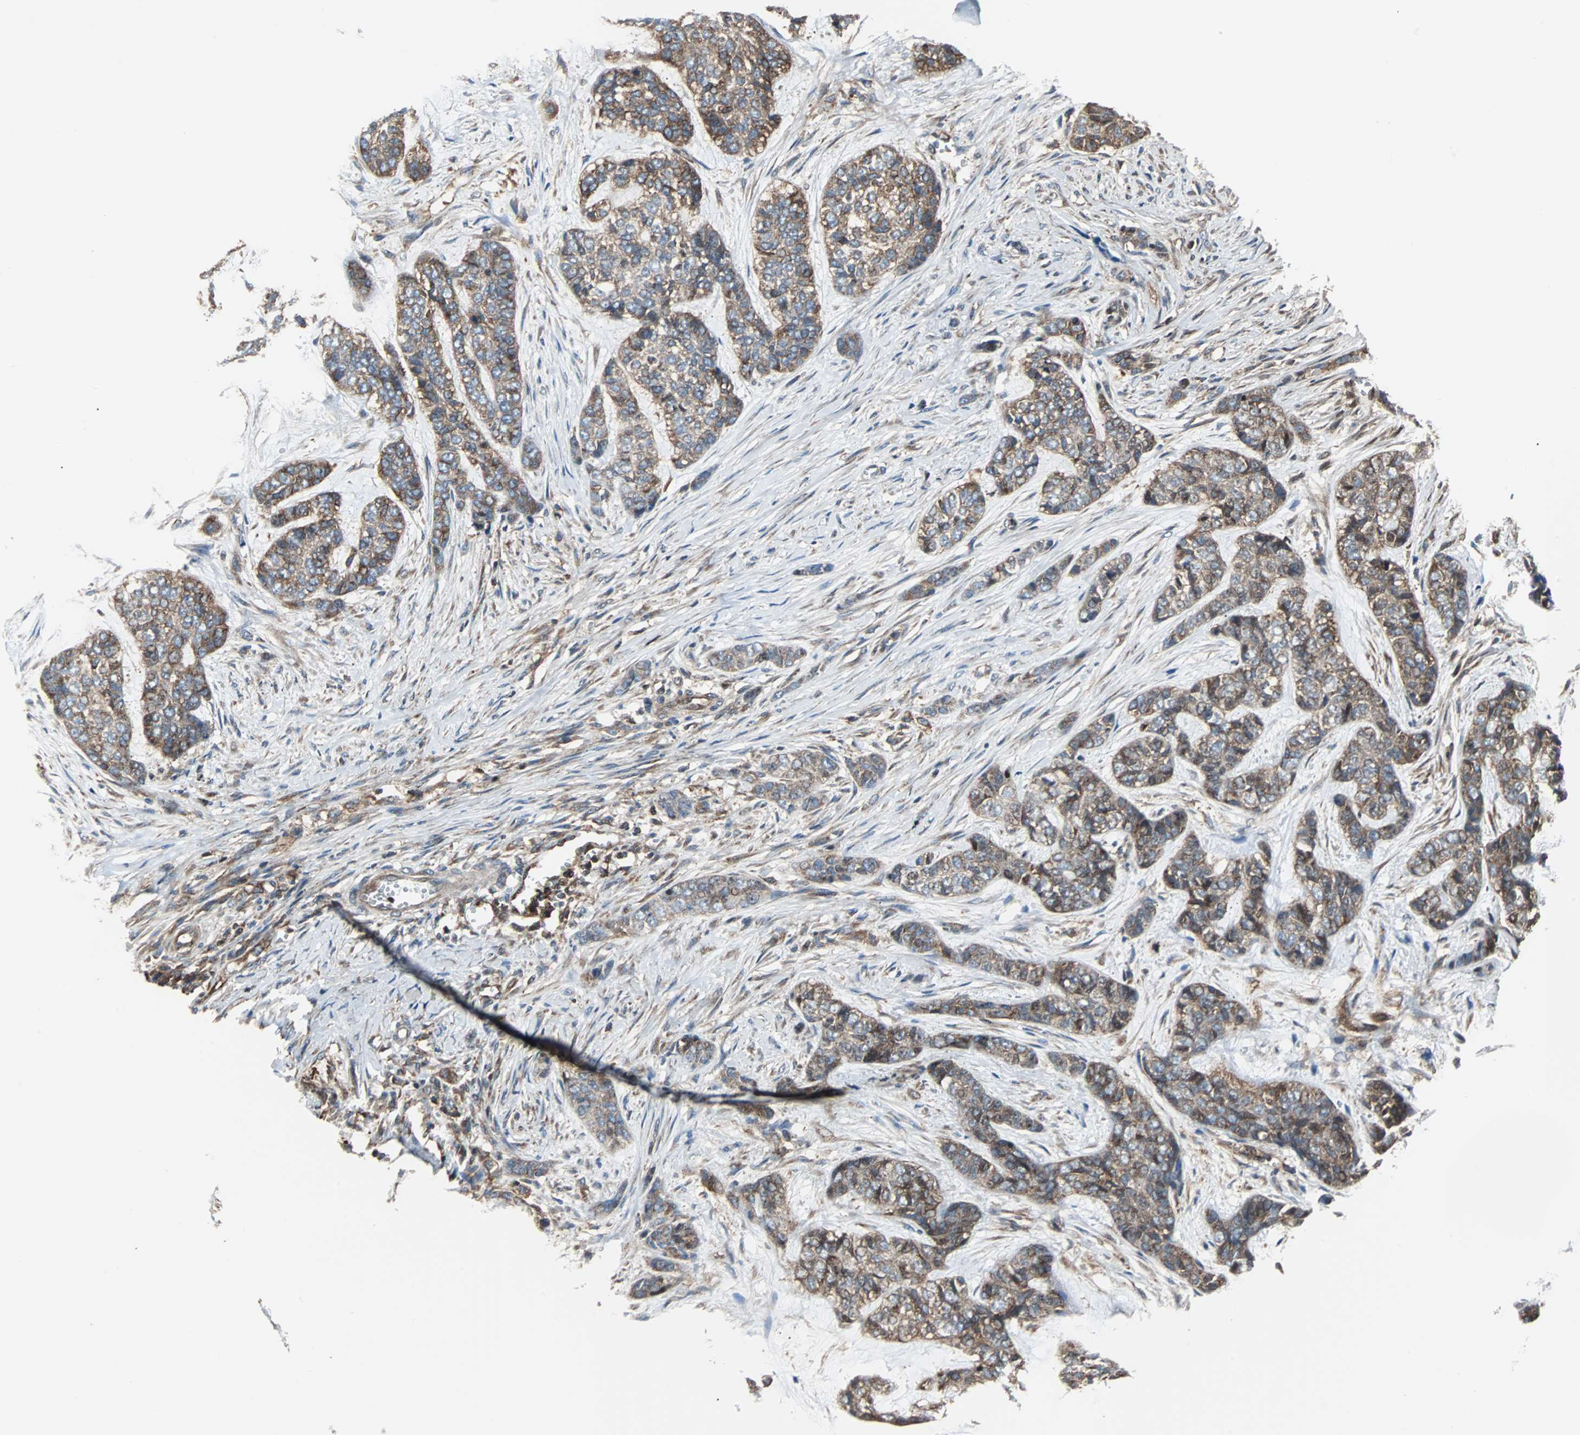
{"staining": {"intensity": "moderate", "quantity": ">75%", "location": "cytoplasmic/membranous"}, "tissue": "skin cancer", "cell_type": "Tumor cells", "image_type": "cancer", "snomed": [{"axis": "morphology", "description": "Basal cell carcinoma"}, {"axis": "topography", "description": "Skin"}], "caption": "The image demonstrates immunohistochemical staining of basal cell carcinoma (skin). There is moderate cytoplasmic/membranous positivity is present in about >75% of tumor cells.", "gene": "RELA", "patient": {"sex": "female", "age": 64}}